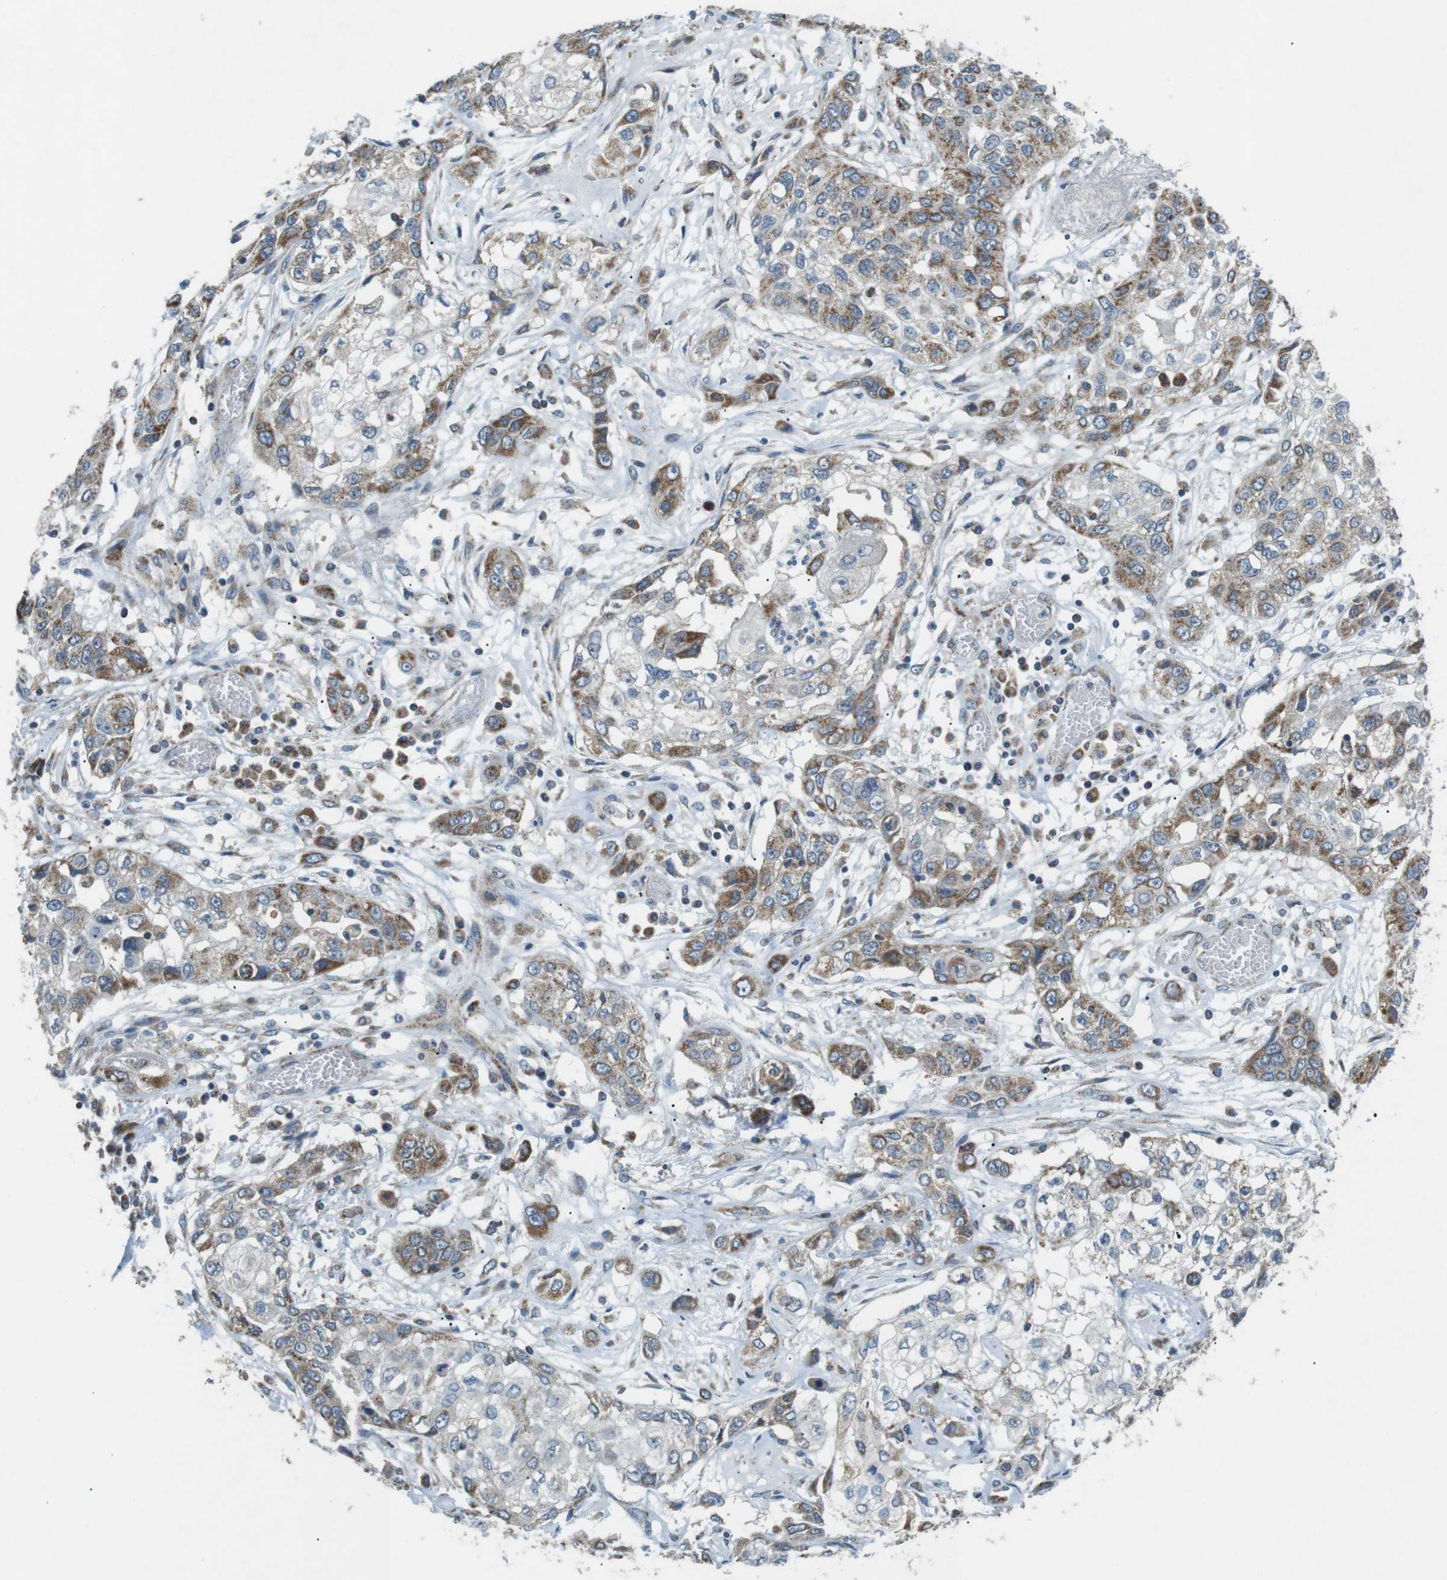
{"staining": {"intensity": "moderate", "quantity": "25%-75%", "location": "cytoplasmic/membranous"}, "tissue": "lung cancer", "cell_type": "Tumor cells", "image_type": "cancer", "snomed": [{"axis": "morphology", "description": "Squamous cell carcinoma, NOS"}, {"axis": "topography", "description": "Lung"}], "caption": "Protein staining by immunohistochemistry (IHC) displays moderate cytoplasmic/membranous staining in approximately 25%-75% of tumor cells in lung cancer (squamous cell carcinoma). Immunohistochemistry (ihc) stains the protein in brown and the nuclei are stained blue.", "gene": "BACE1", "patient": {"sex": "male", "age": 71}}